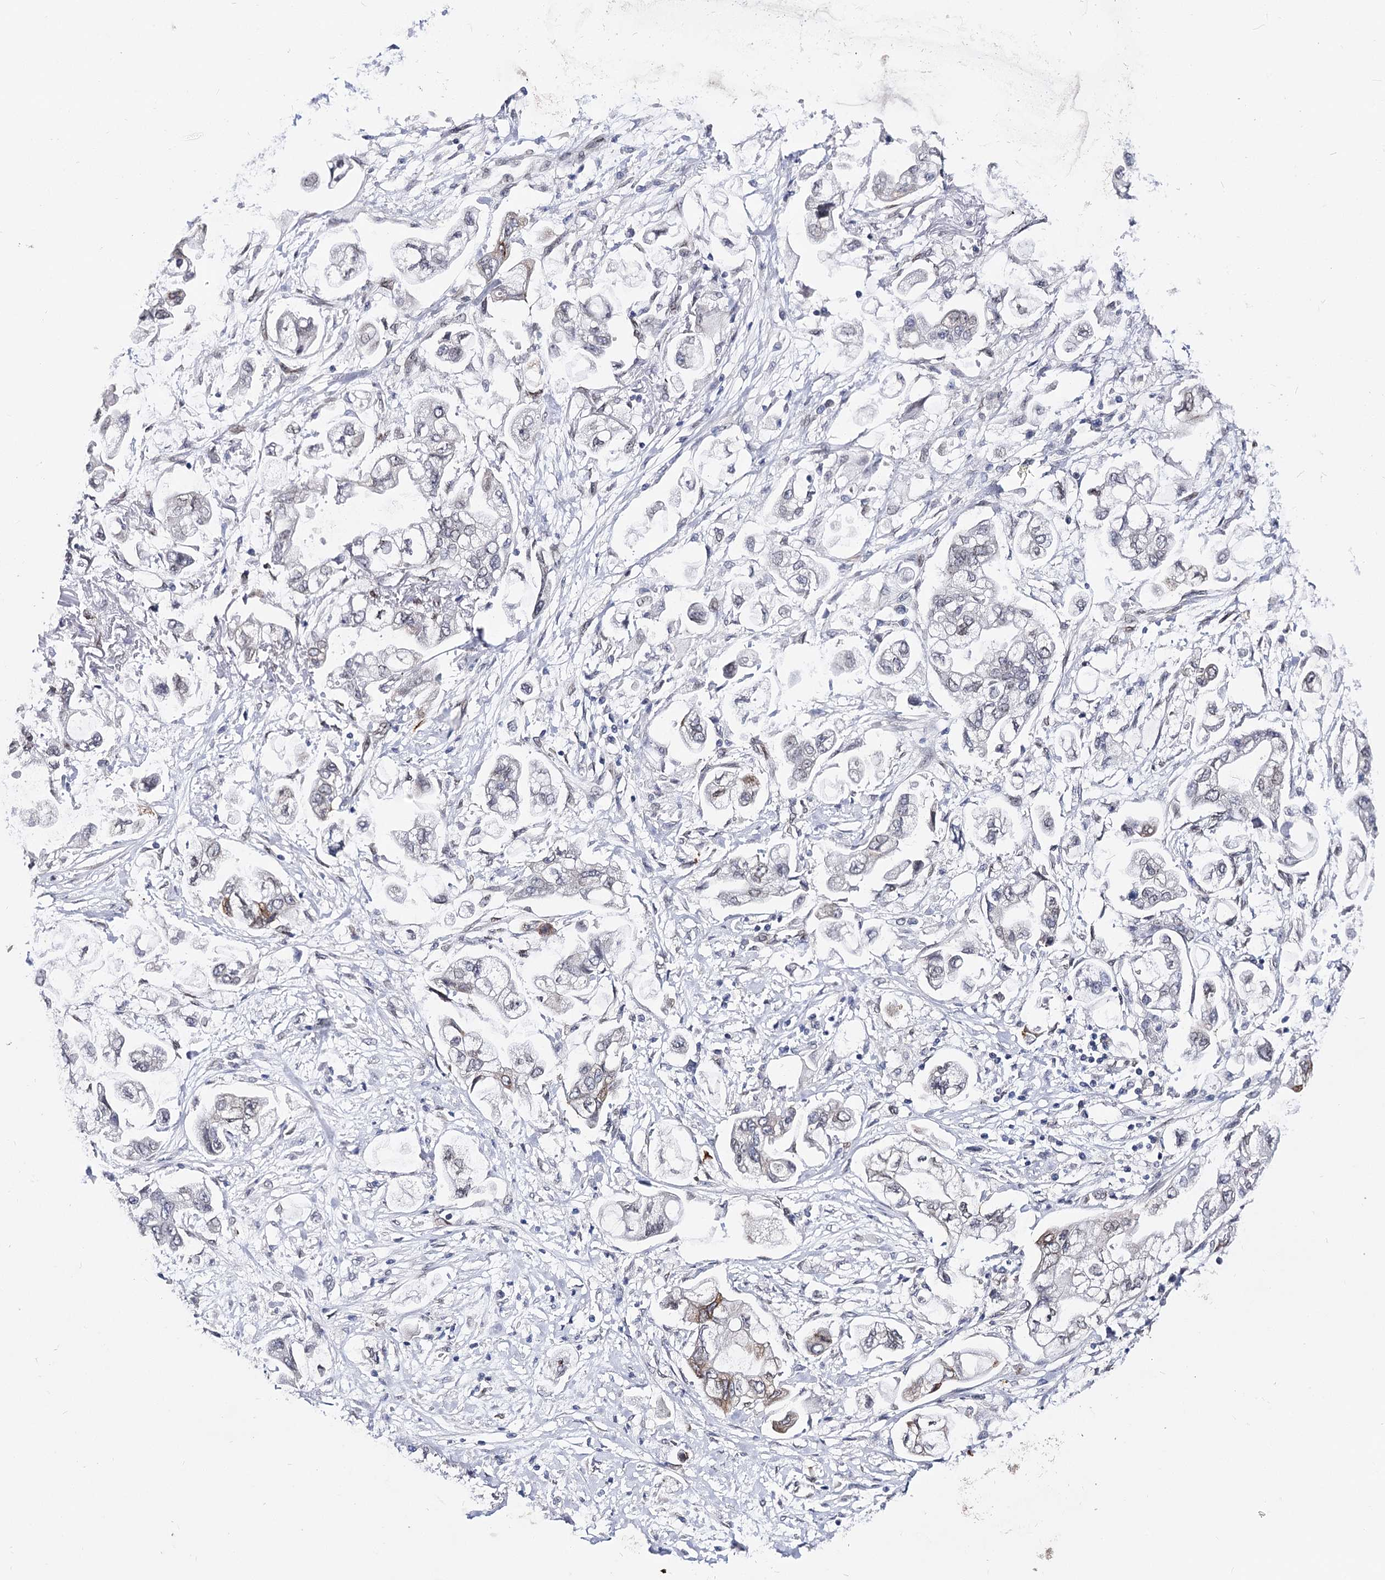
{"staining": {"intensity": "moderate", "quantity": "<25%", "location": "cytoplasmic/membranous"}, "tissue": "stomach cancer", "cell_type": "Tumor cells", "image_type": "cancer", "snomed": [{"axis": "morphology", "description": "Adenocarcinoma, NOS"}, {"axis": "topography", "description": "Stomach"}], "caption": "A low amount of moderate cytoplasmic/membranous expression is identified in about <25% of tumor cells in stomach cancer (adenocarcinoma) tissue.", "gene": "TMEM201", "patient": {"sex": "male", "age": 62}}